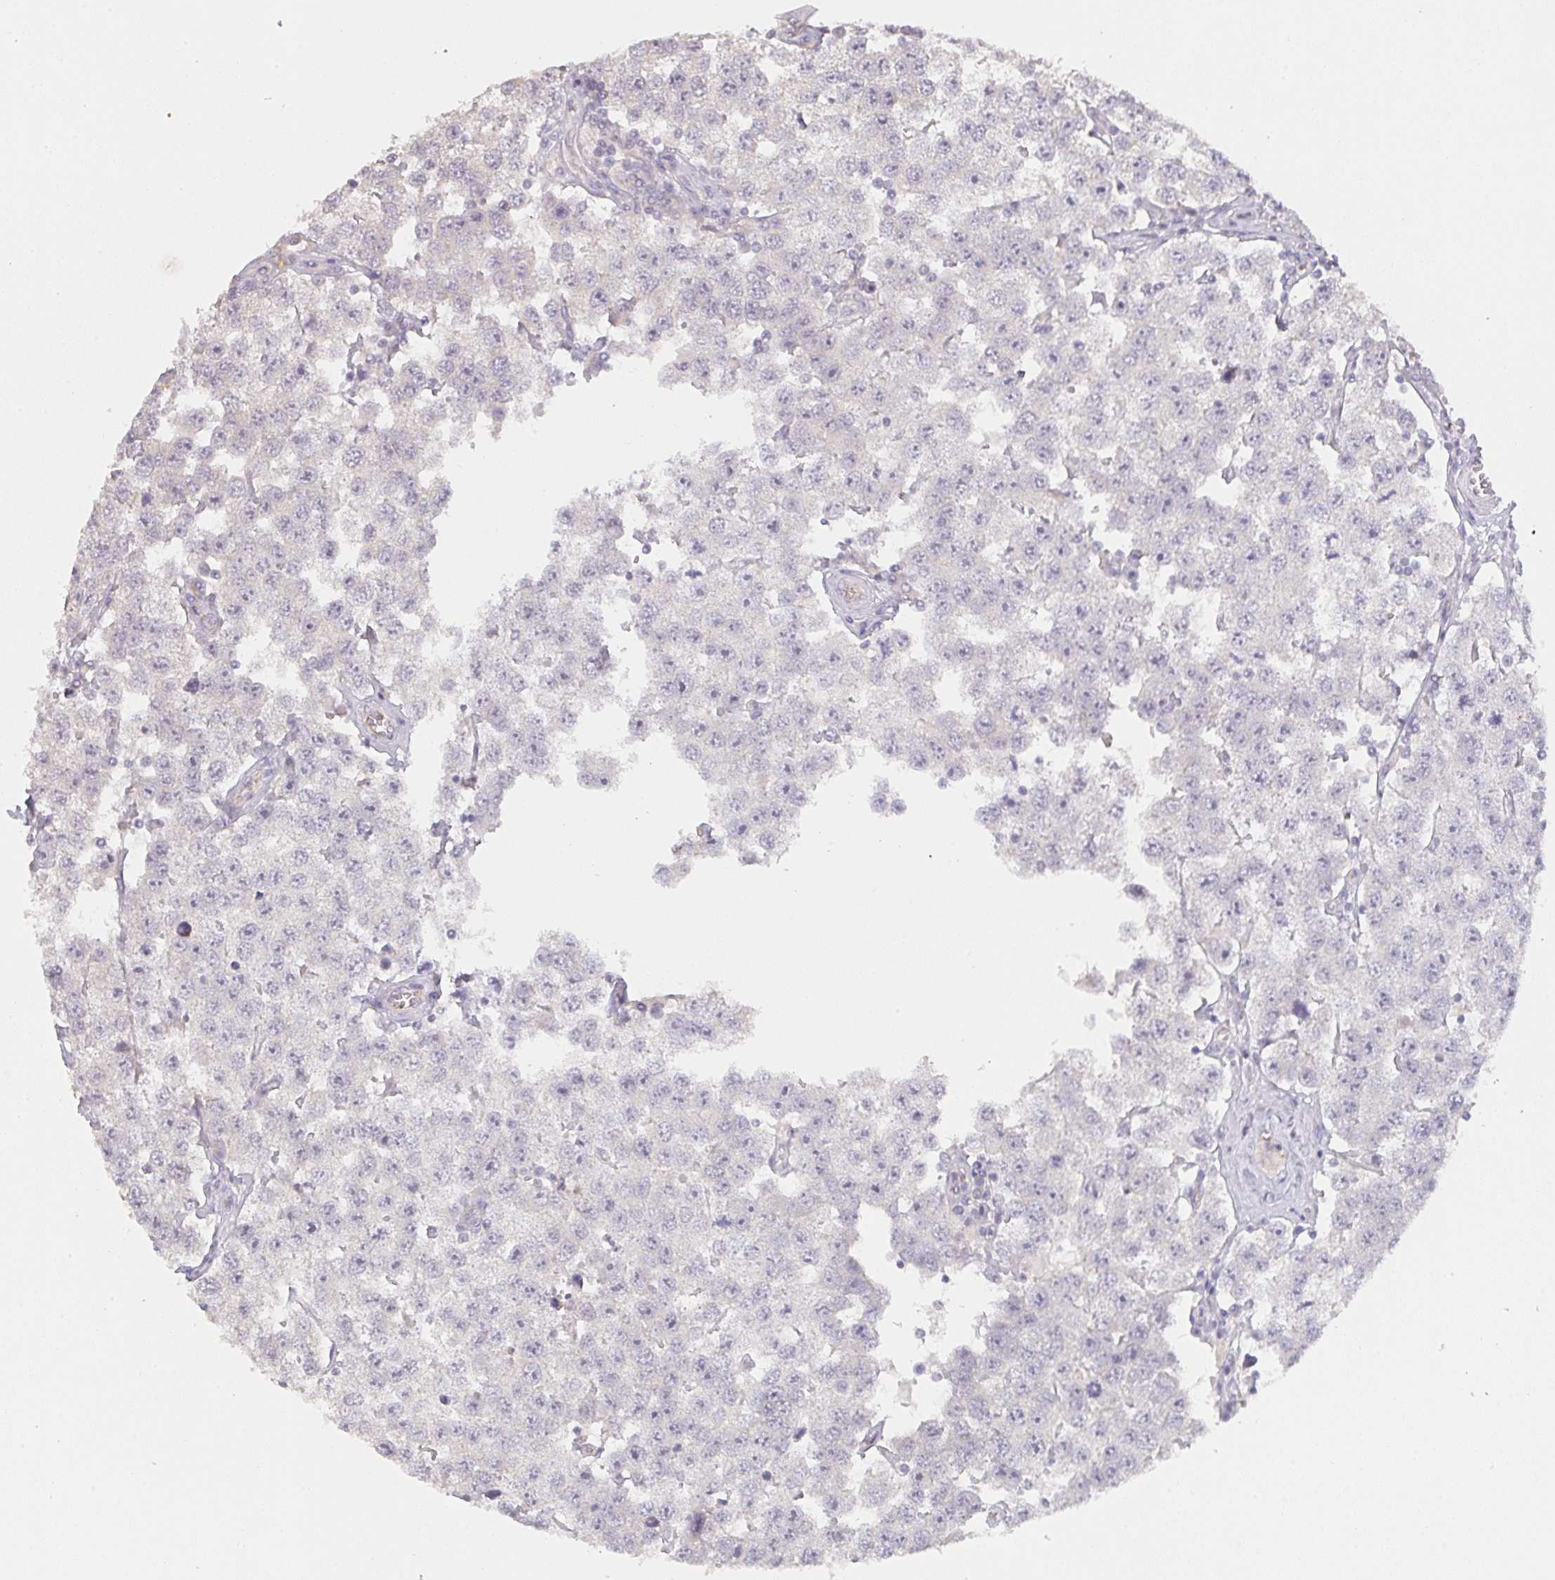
{"staining": {"intensity": "negative", "quantity": "none", "location": "none"}, "tissue": "testis cancer", "cell_type": "Tumor cells", "image_type": "cancer", "snomed": [{"axis": "morphology", "description": "Seminoma, NOS"}, {"axis": "topography", "description": "Testis"}], "caption": "The micrograph displays no staining of tumor cells in testis cancer.", "gene": "TMEM219", "patient": {"sex": "male", "age": 34}}